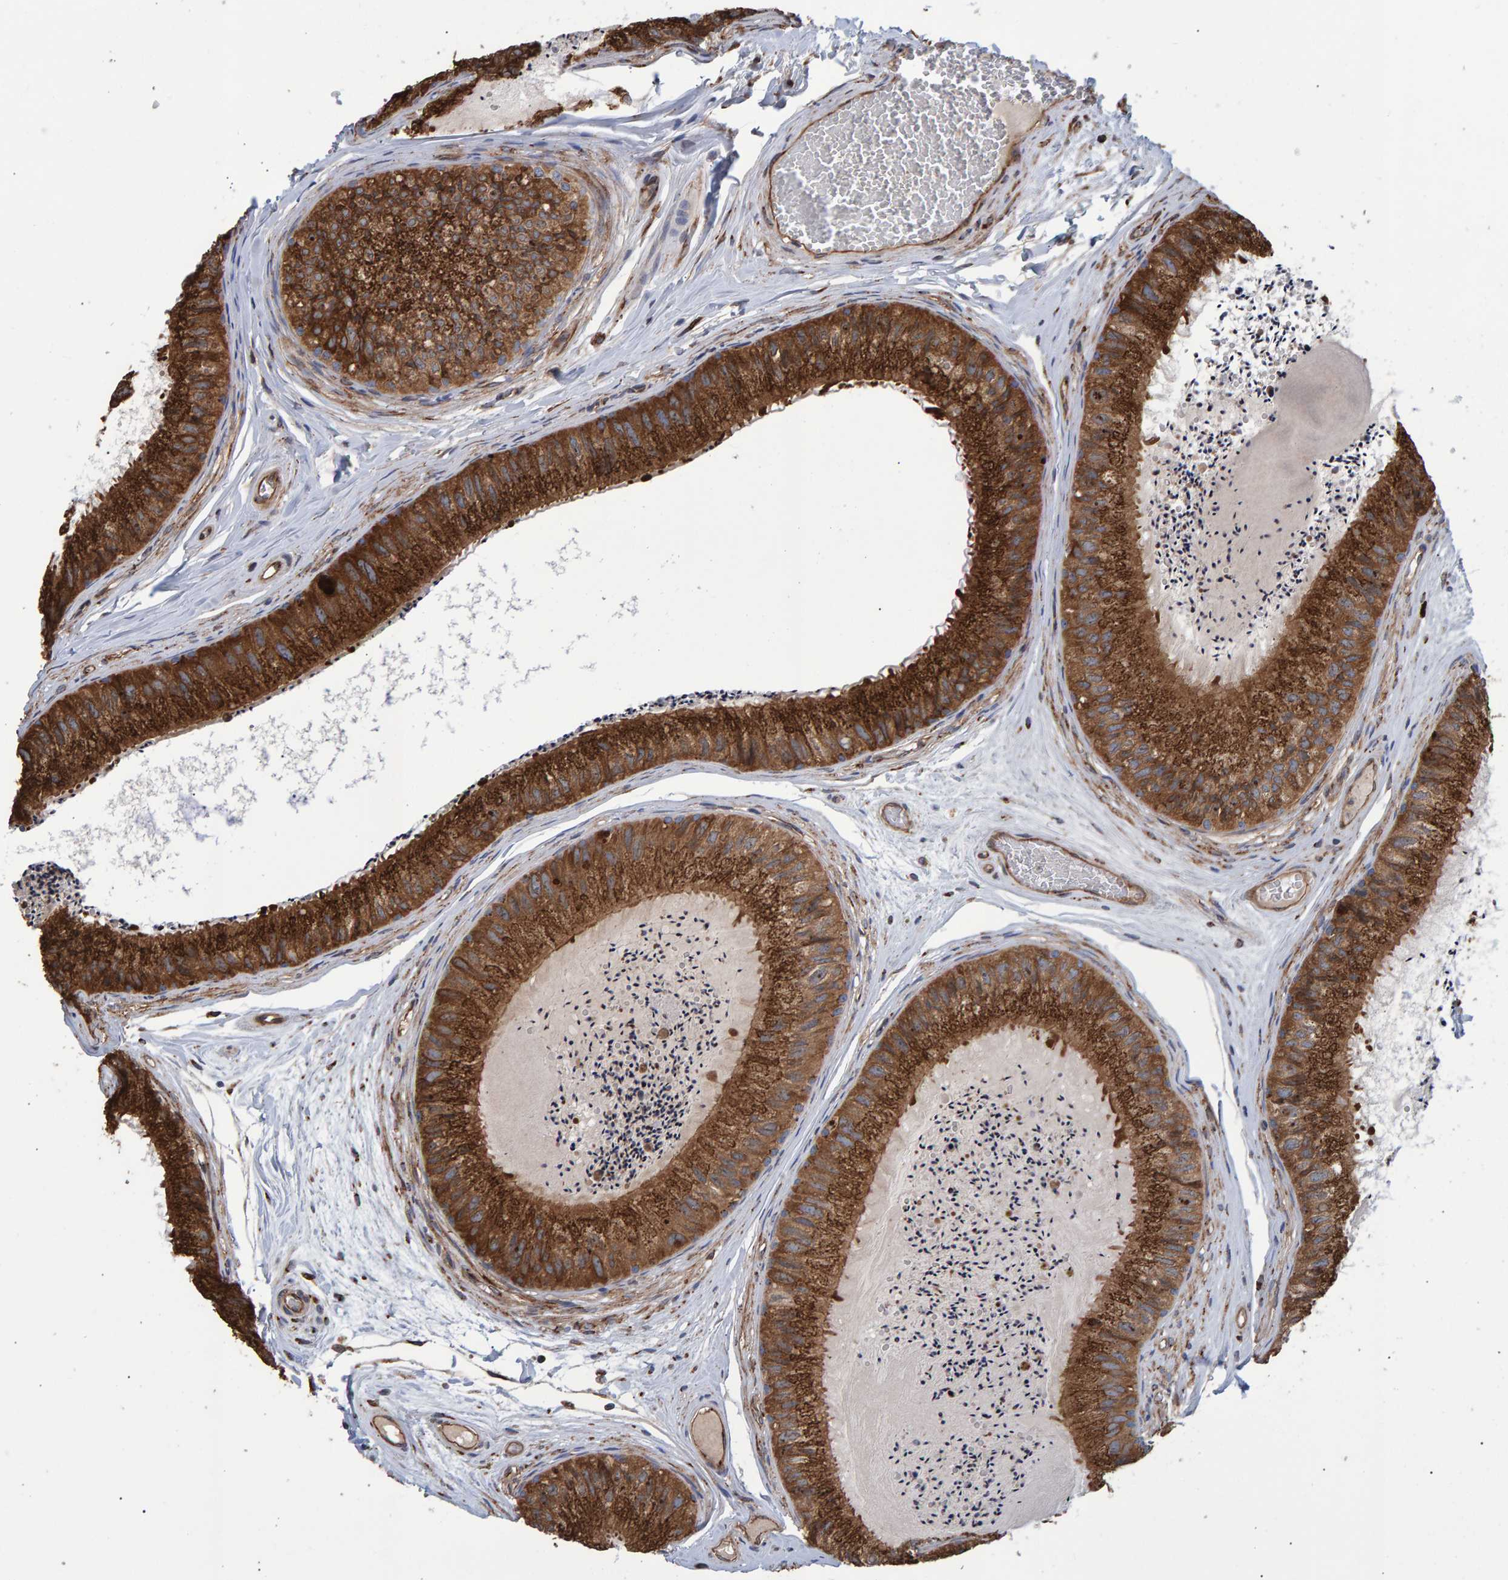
{"staining": {"intensity": "strong", "quantity": ">75%", "location": "cytoplasmic/membranous"}, "tissue": "epididymis", "cell_type": "Glandular cells", "image_type": "normal", "snomed": [{"axis": "morphology", "description": "Normal tissue, NOS"}, {"axis": "topography", "description": "Epididymis"}], "caption": "The immunohistochemical stain shows strong cytoplasmic/membranous expression in glandular cells of unremarkable epididymis.", "gene": "FAM117A", "patient": {"sex": "male", "age": 31}}